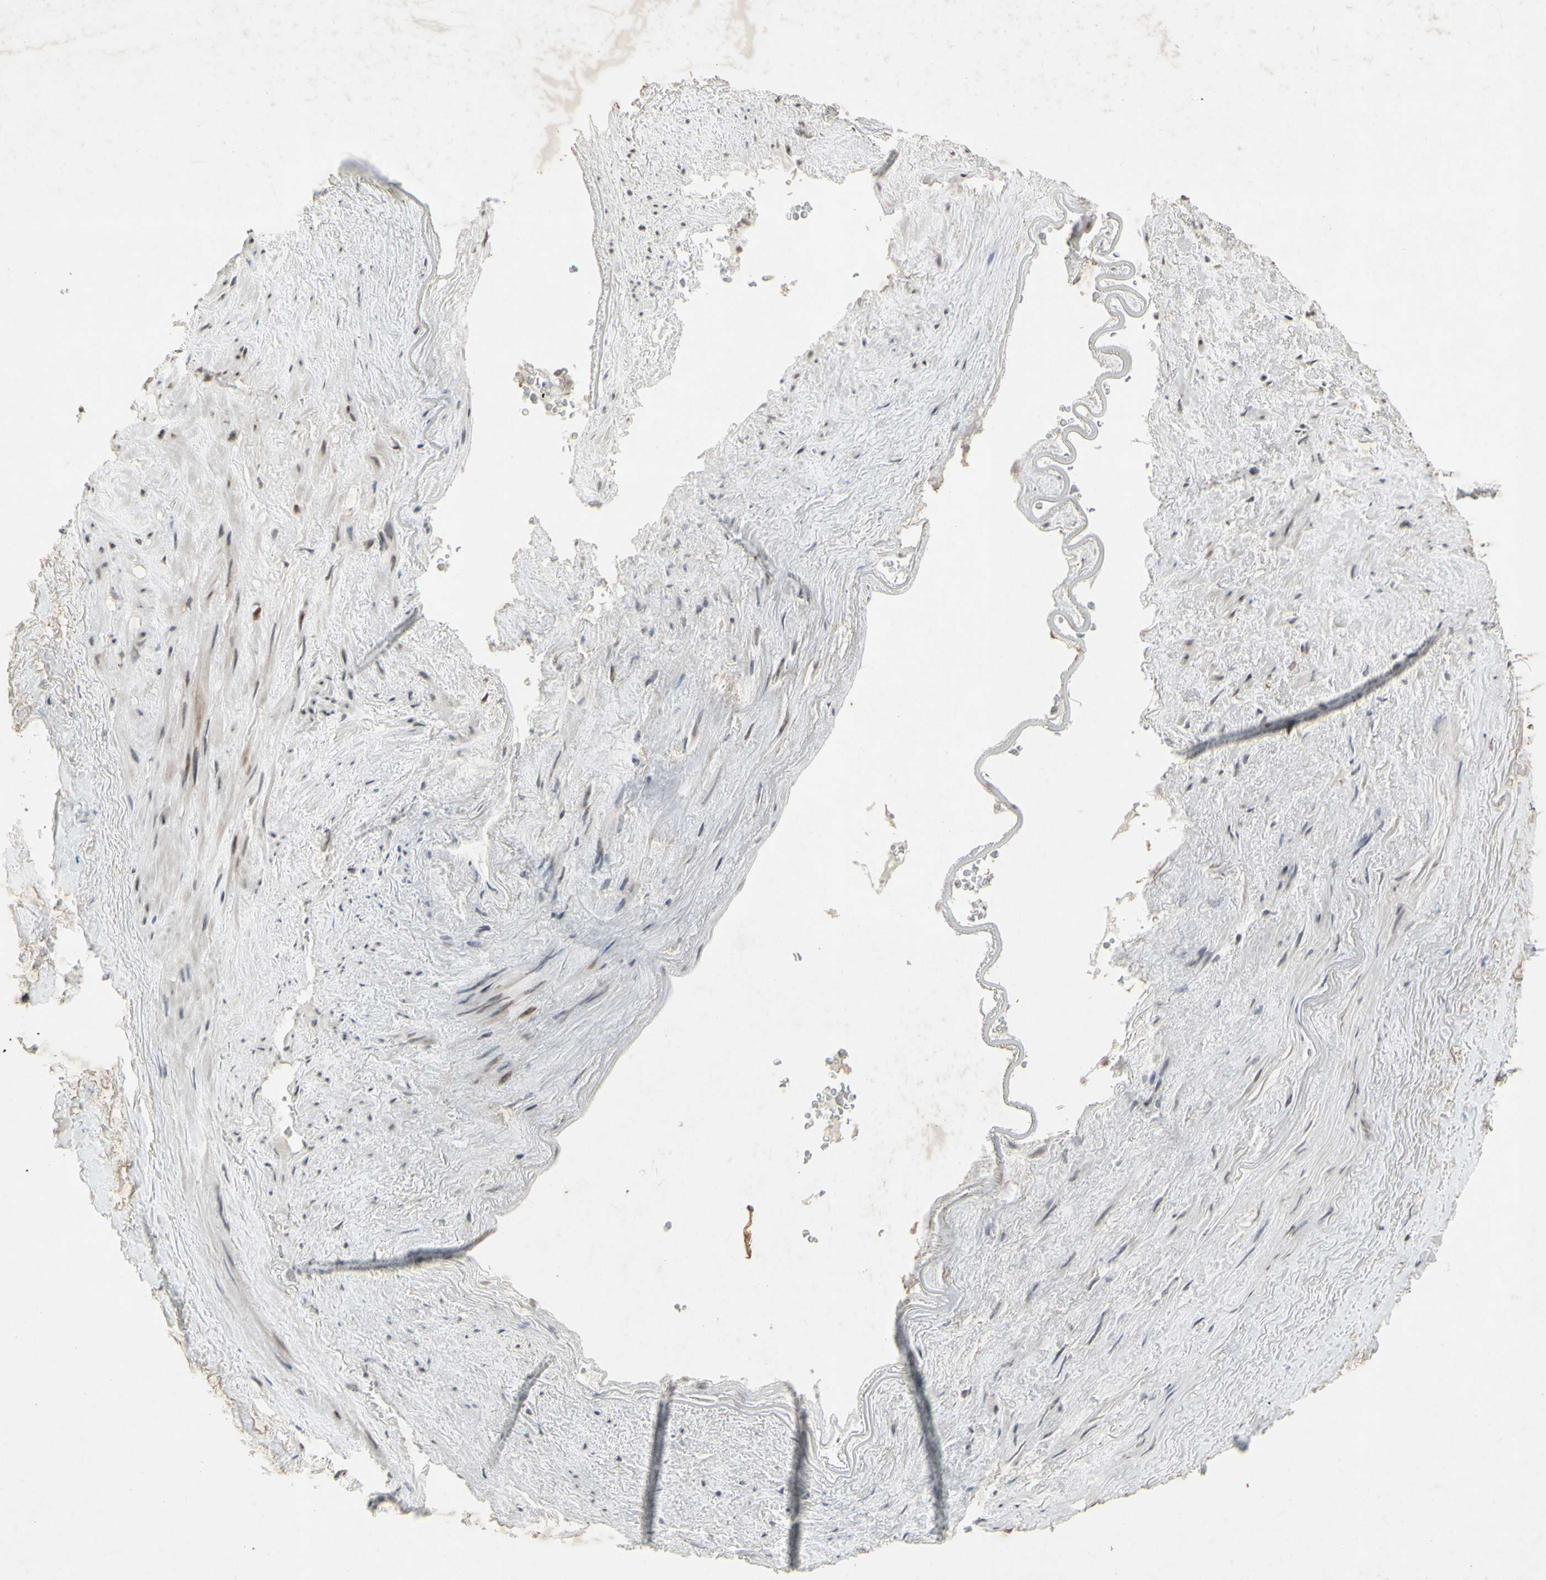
{"staining": {"intensity": "weak", "quantity": ">75%", "location": "cytoplasmic/membranous,nuclear"}, "tissue": "adipose tissue", "cell_type": "Adipocytes", "image_type": "normal", "snomed": [{"axis": "morphology", "description": "Normal tissue, NOS"}, {"axis": "topography", "description": "Peripheral nerve tissue"}], "caption": "Weak cytoplasmic/membranous,nuclear protein expression is identified in approximately >75% of adipocytes in adipose tissue. The staining was performed using DAB to visualize the protein expression in brown, while the nuclei were stained in blue with hematoxylin (Magnification: 20x).", "gene": "CENPB", "patient": {"sex": "male", "age": 70}}